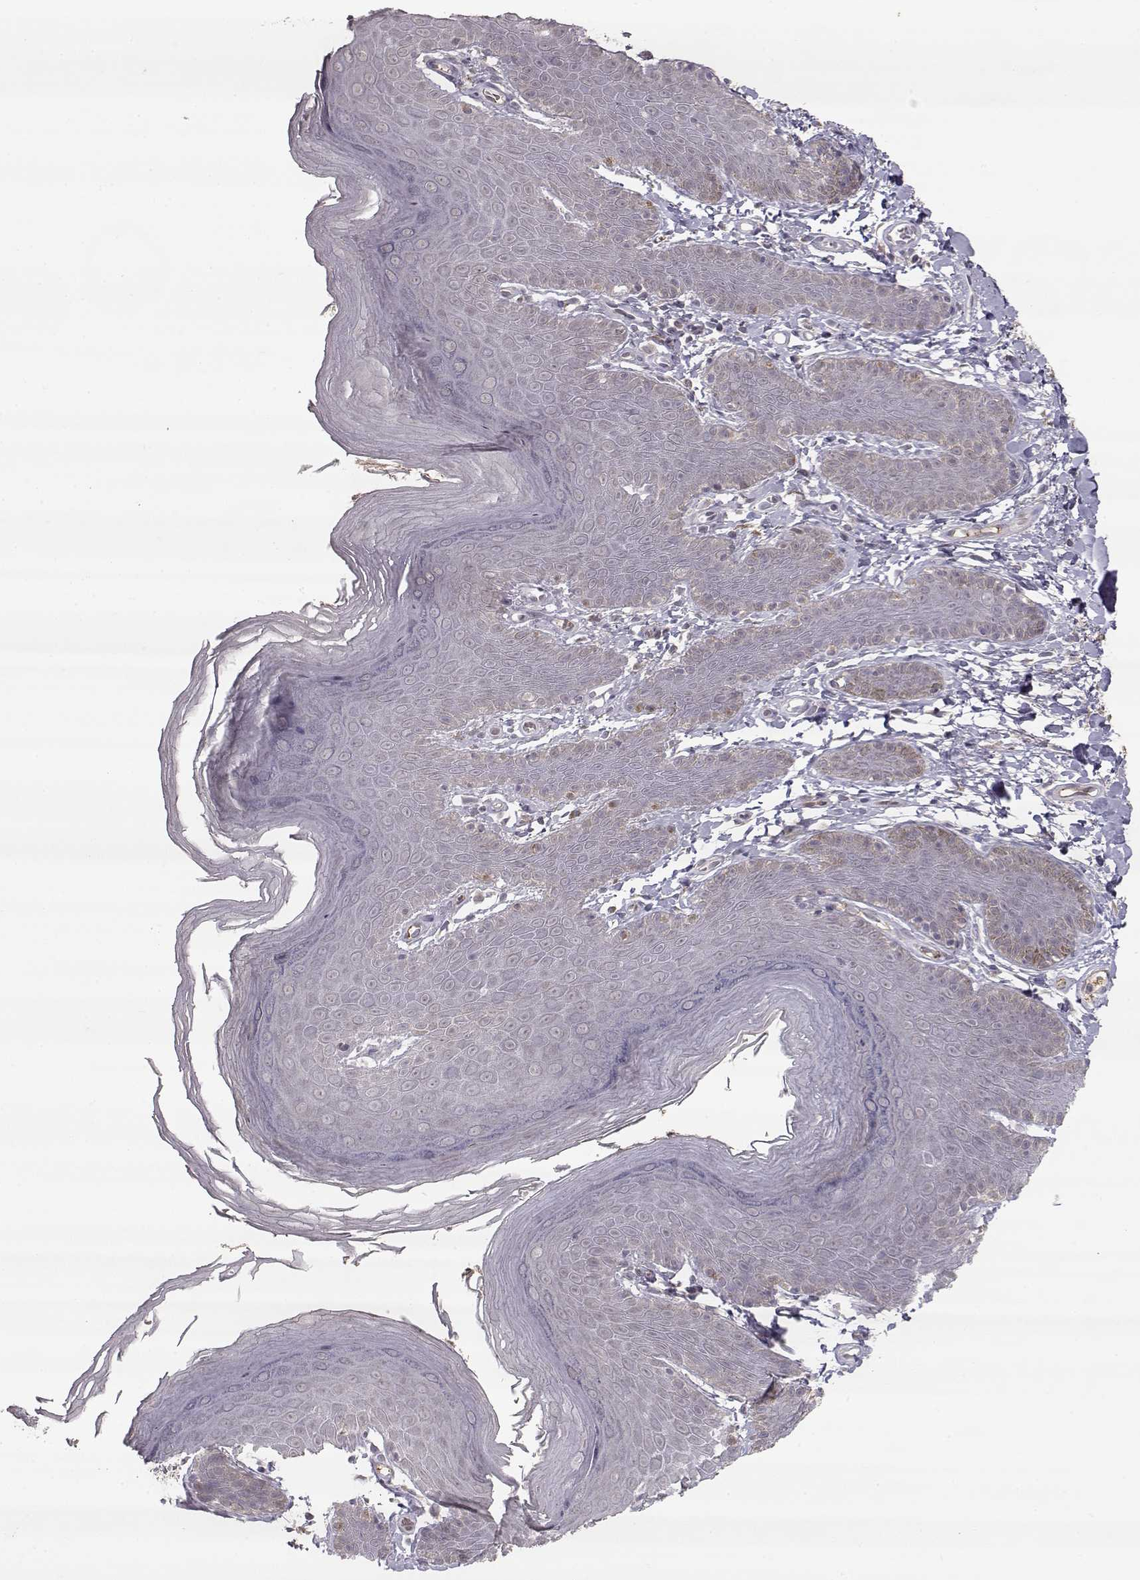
{"staining": {"intensity": "negative", "quantity": "none", "location": "none"}, "tissue": "skin", "cell_type": "Epidermal cells", "image_type": "normal", "snomed": [{"axis": "morphology", "description": "Normal tissue, NOS"}, {"axis": "topography", "description": "Anal"}], "caption": "This histopathology image is of unremarkable skin stained with IHC to label a protein in brown with the nuclei are counter-stained blue. There is no positivity in epidermal cells.", "gene": "PNMT", "patient": {"sex": "male", "age": 53}}